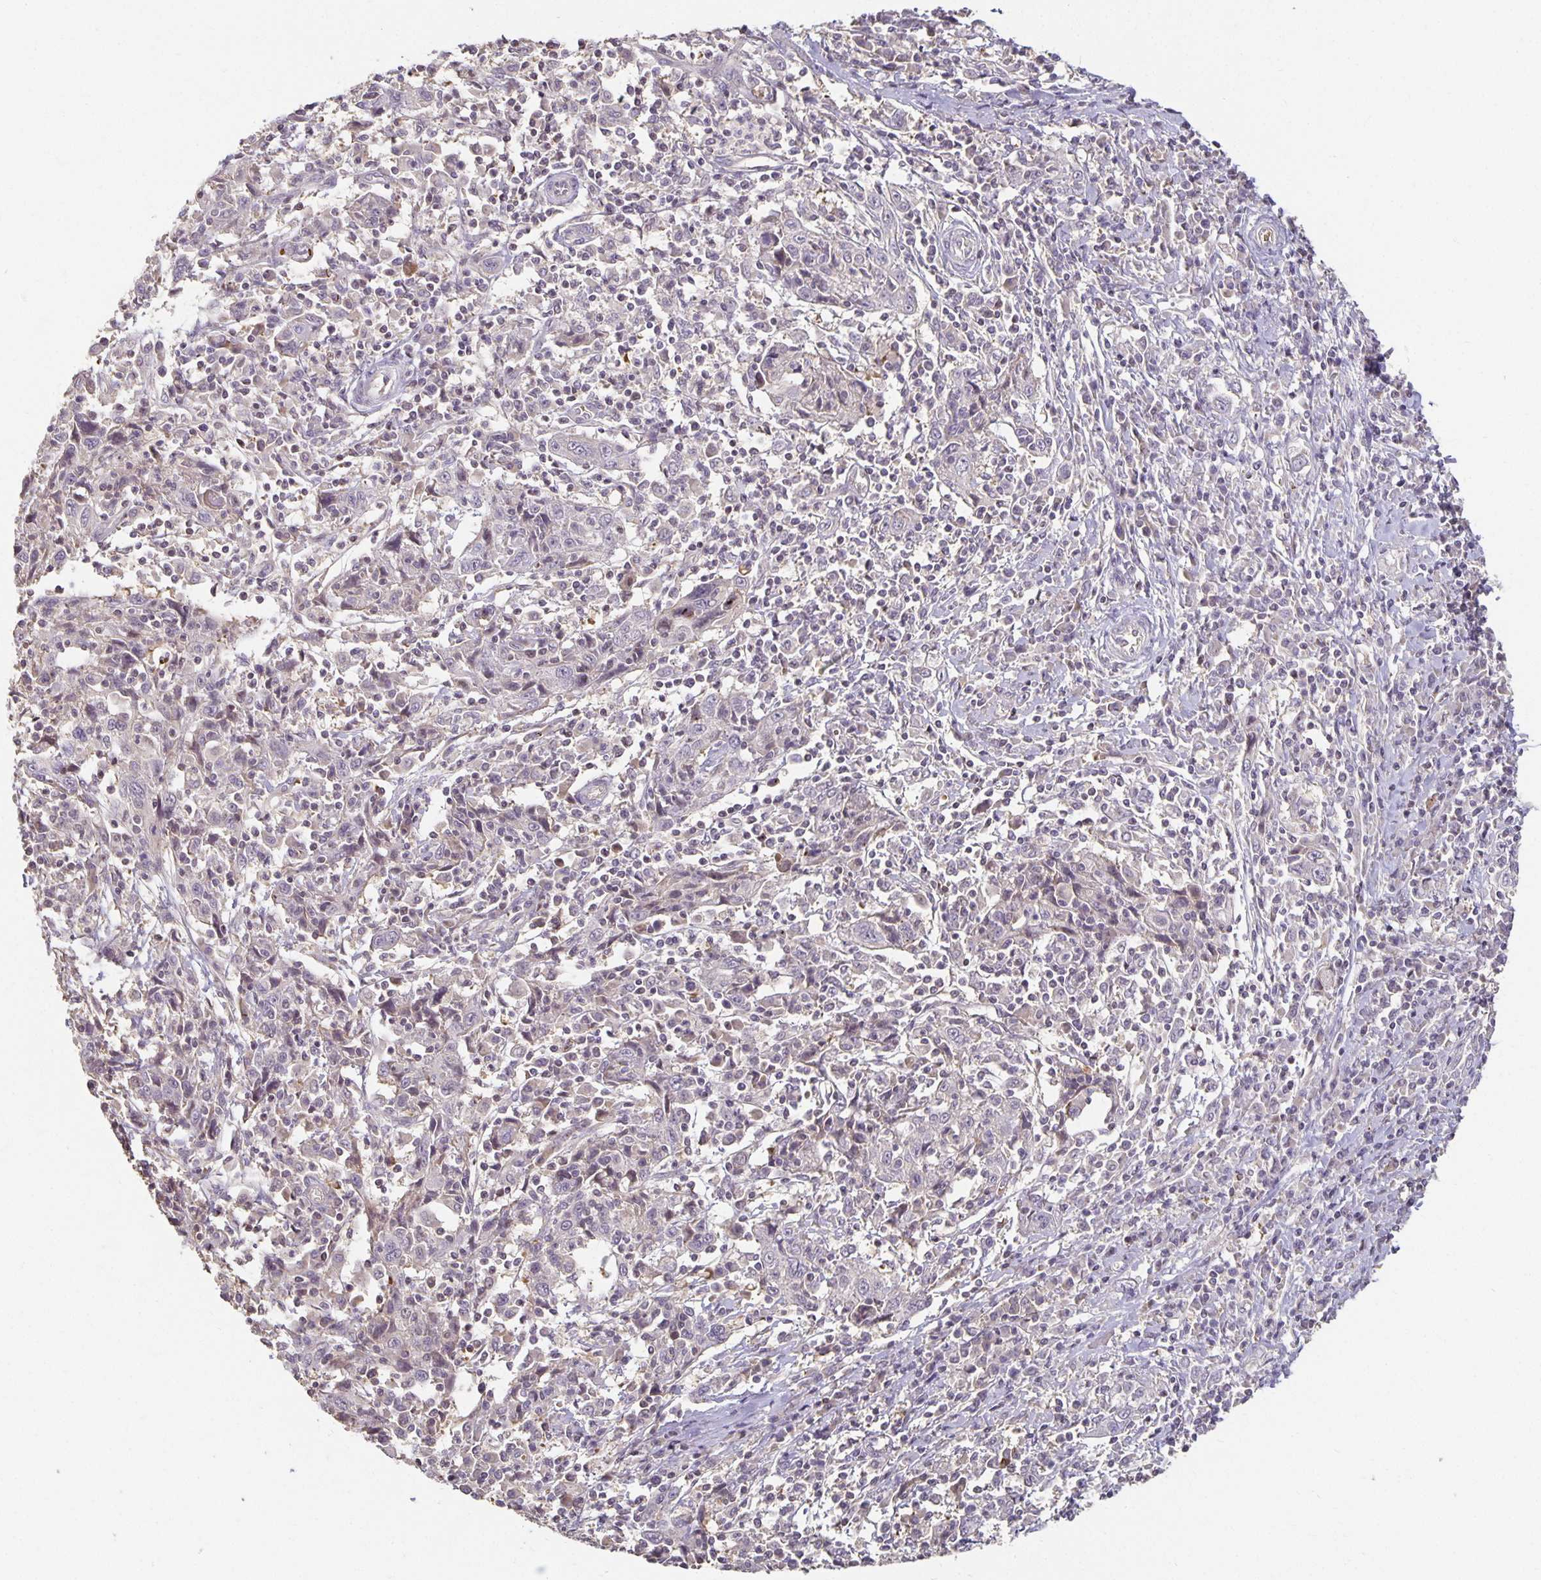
{"staining": {"intensity": "negative", "quantity": "none", "location": "none"}, "tissue": "cervical cancer", "cell_type": "Tumor cells", "image_type": "cancer", "snomed": [{"axis": "morphology", "description": "Squamous cell carcinoma, NOS"}, {"axis": "topography", "description": "Cervix"}], "caption": "Tumor cells show no significant protein expression in squamous cell carcinoma (cervical).", "gene": "CST6", "patient": {"sex": "female", "age": 46}}